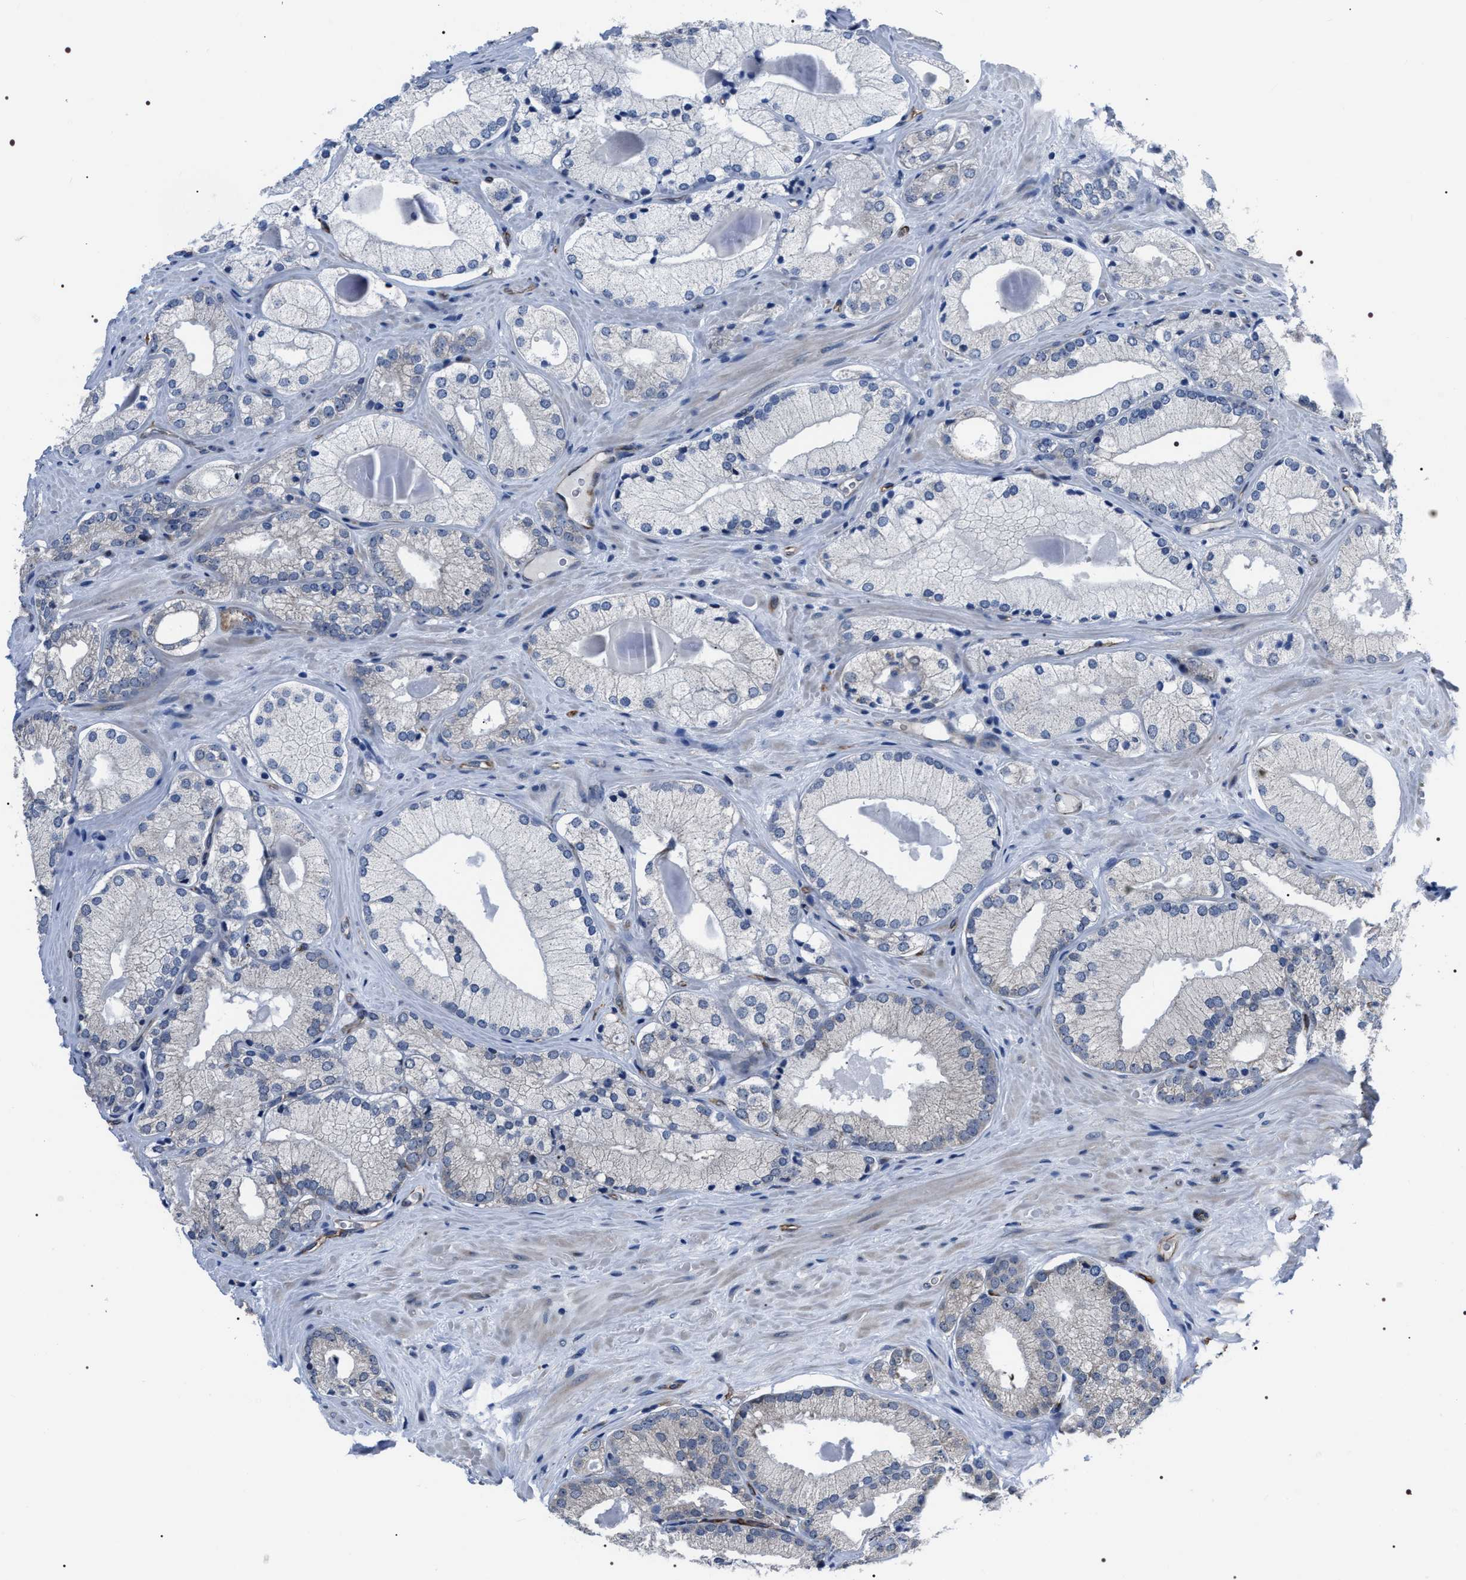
{"staining": {"intensity": "negative", "quantity": "none", "location": "none"}, "tissue": "prostate cancer", "cell_type": "Tumor cells", "image_type": "cancer", "snomed": [{"axis": "morphology", "description": "Adenocarcinoma, Low grade"}, {"axis": "topography", "description": "Prostate"}], "caption": "Histopathology image shows no significant protein staining in tumor cells of prostate low-grade adenocarcinoma.", "gene": "PKD1L1", "patient": {"sex": "male", "age": 65}}